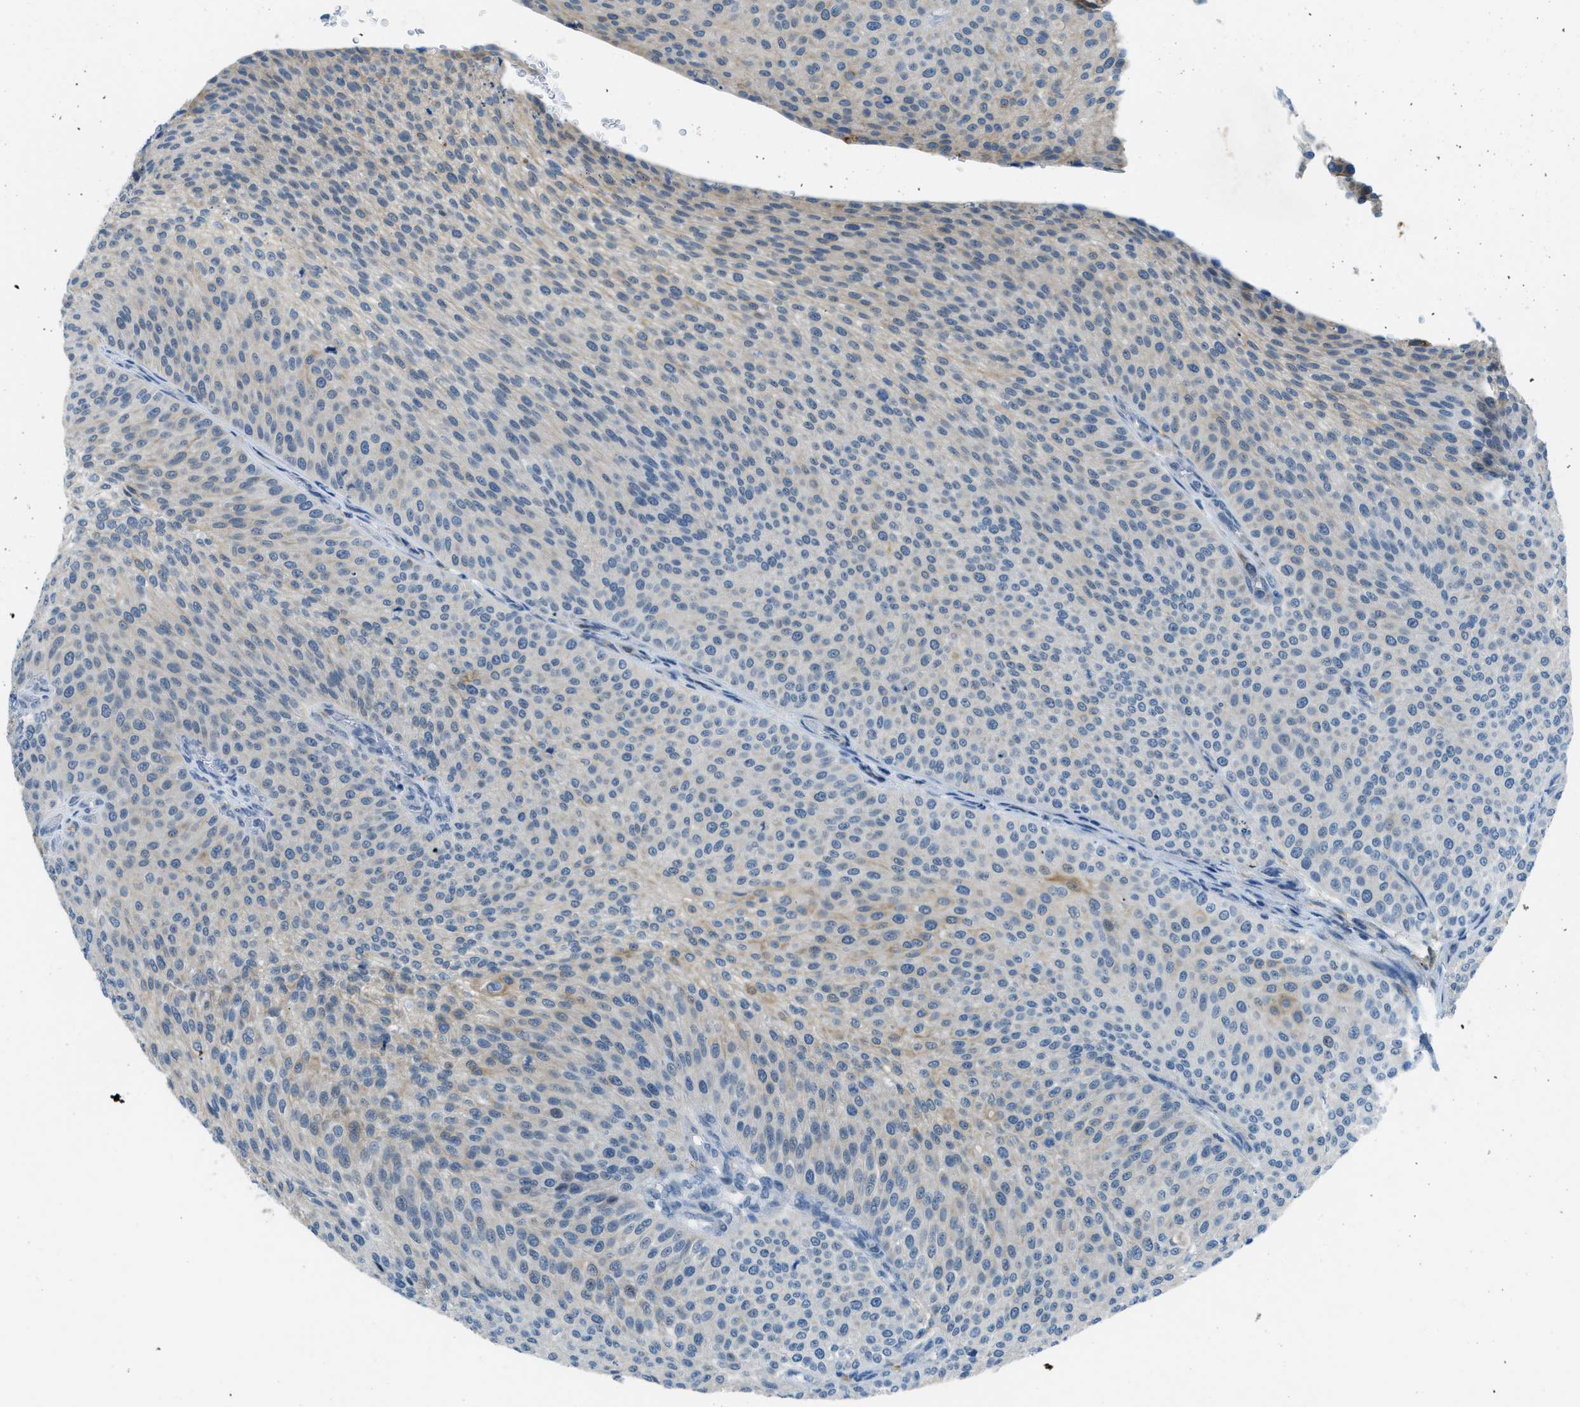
{"staining": {"intensity": "weak", "quantity": "<25%", "location": "cytoplasmic/membranous"}, "tissue": "urothelial cancer", "cell_type": "Tumor cells", "image_type": "cancer", "snomed": [{"axis": "morphology", "description": "Urothelial carcinoma, Low grade"}, {"axis": "topography", "description": "Smooth muscle"}, {"axis": "topography", "description": "Urinary bladder"}], "caption": "Urothelial cancer stained for a protein using immunohistochemistry (IHC) shows no staining tumor cells.", "gene": "KLHL8", "patient": {"sex": "male", "age": 60}}